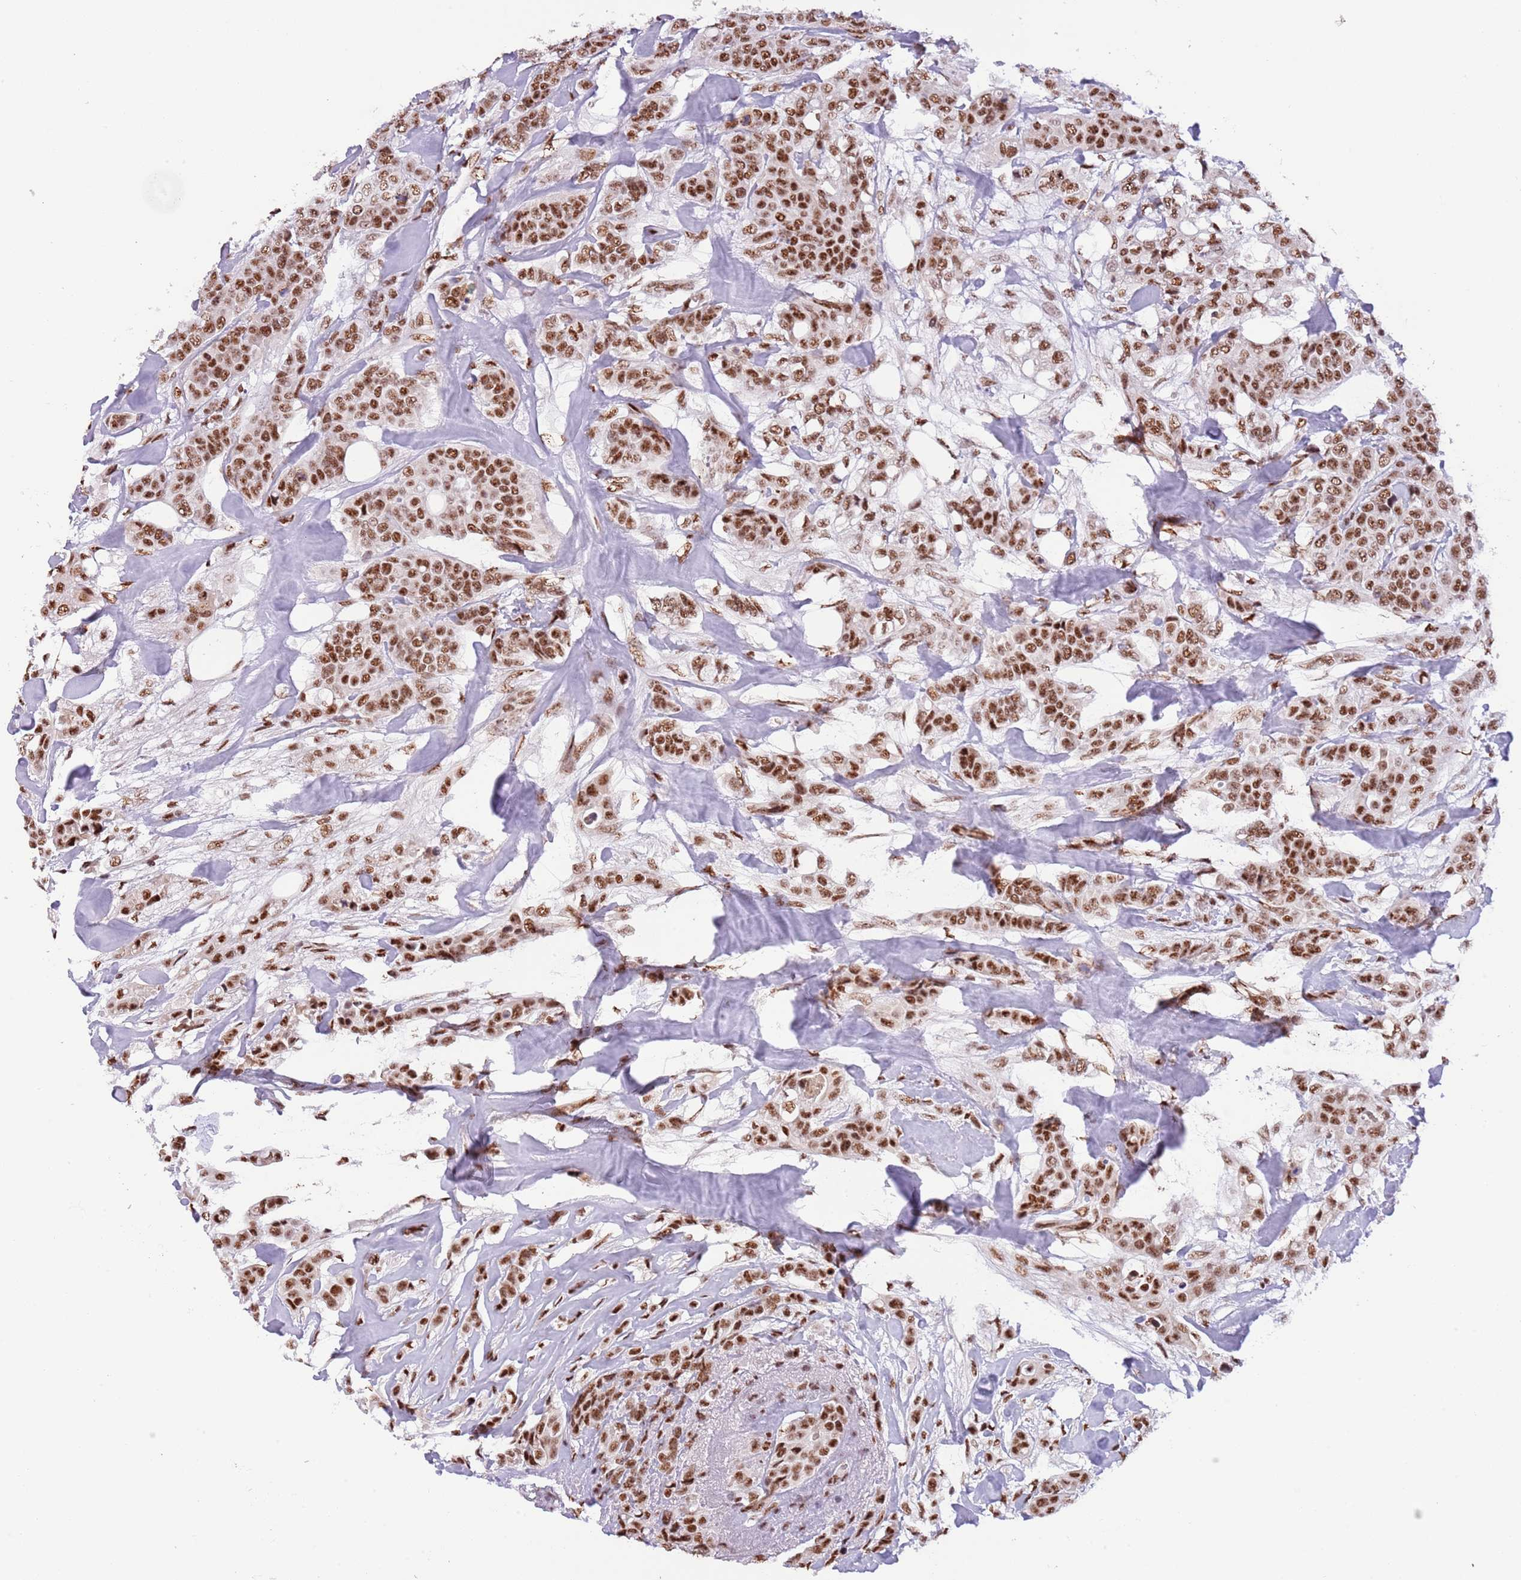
{"staining": {"intensity": "strong", "quantity": ">75%", "location": "nuclear"}, "tissue": "breast cancer", "cell_type": "Tumor cells", "image_type": "cancer", "snomed": [{"axis": "morphology", "description": "Lobular carcinoma"}, {"axis": "topography", "description": "Breast"}], "caption": "This micrograph shows breast cancer (lobular carcinoma) stained with IHC to label a protein in brown. The nuclear of tumor cells show strong positivity for the protein. Nuclei are counter-stained blue.", "gene": "SF3A2", "patient": {"sex": "female", "age": 51}}